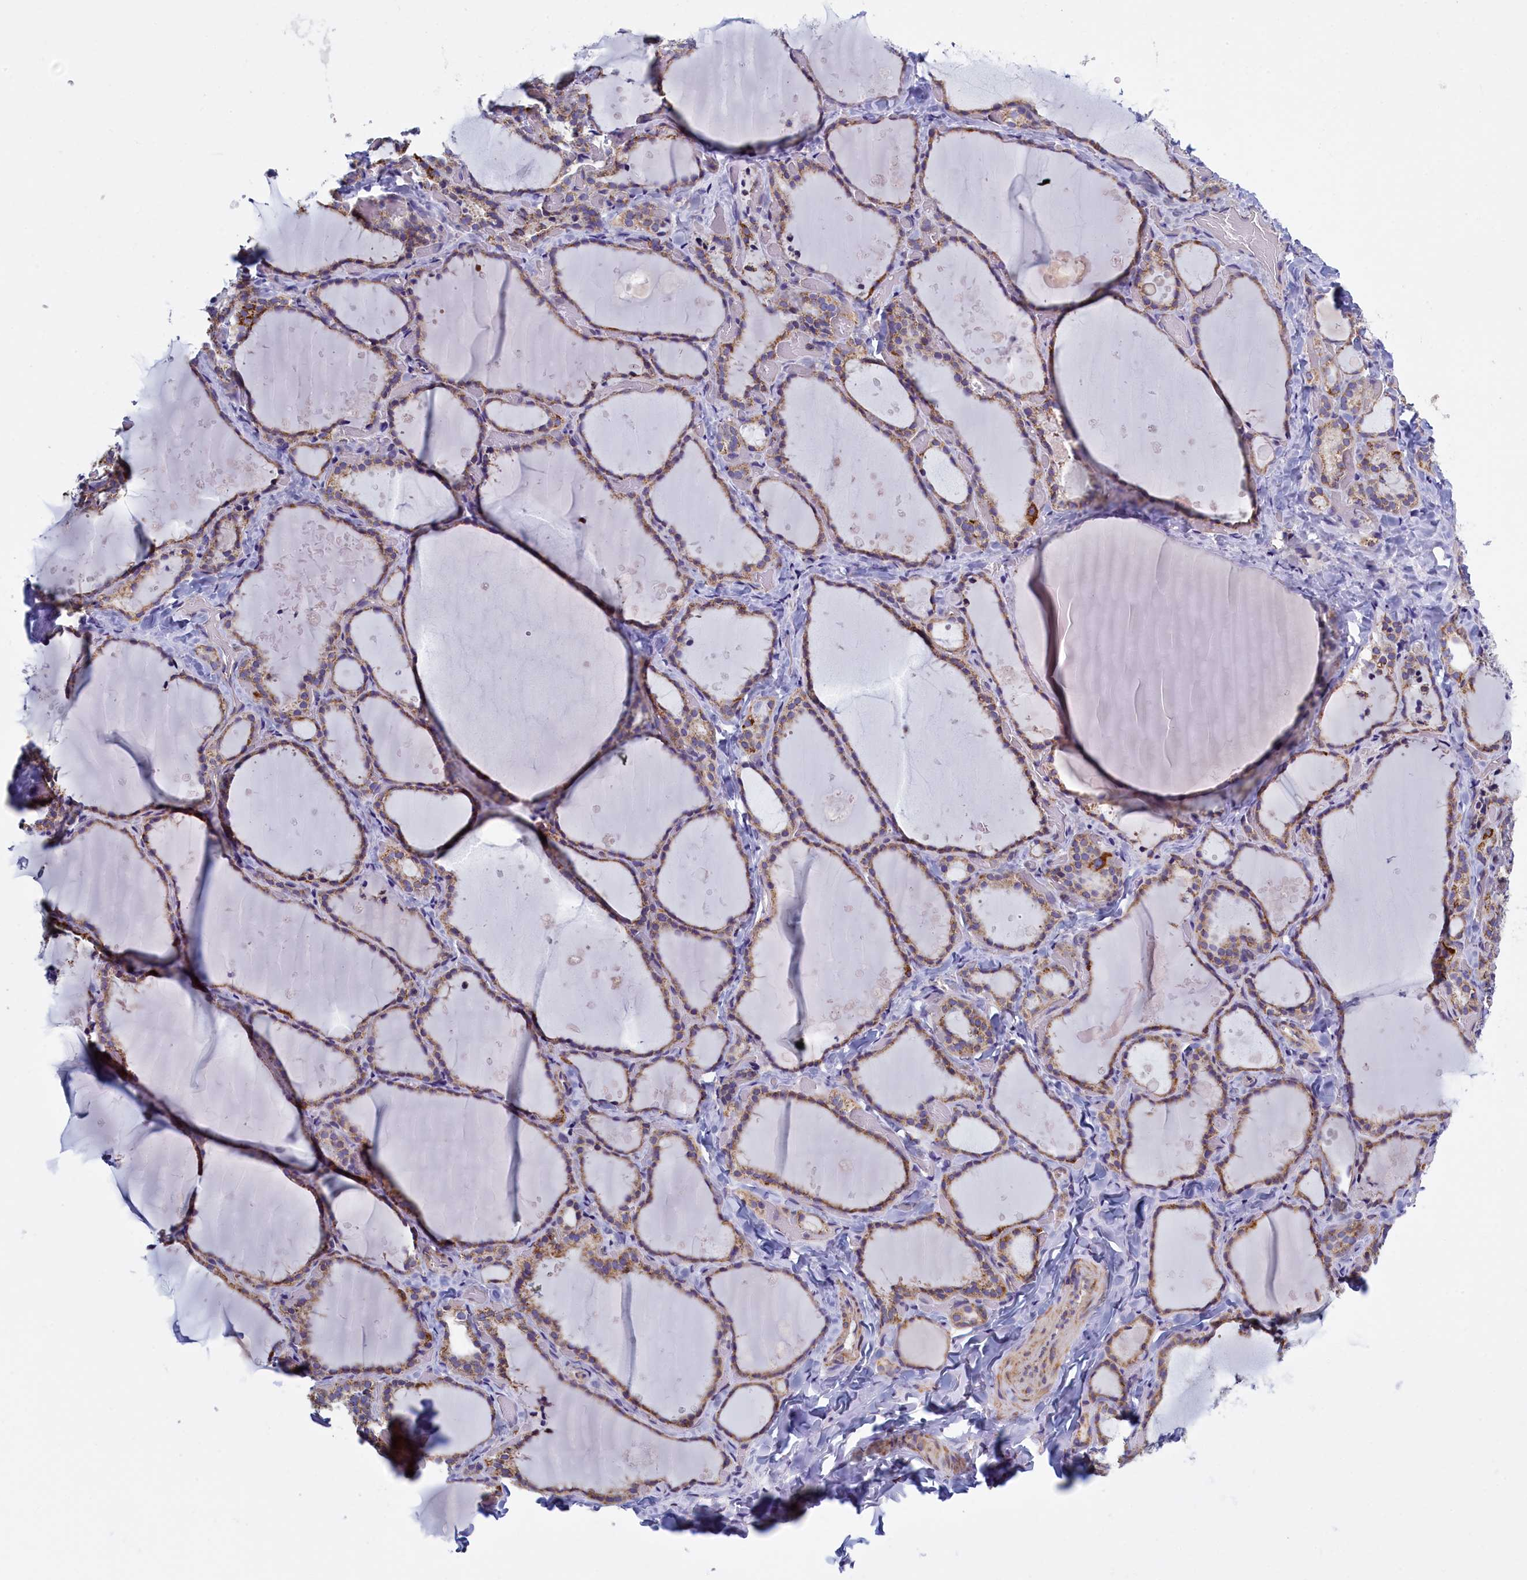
{"staining": {"intensity": "moderate", "quantity": ">75%", "location": "cytoplasmic/membranous"}, "tissue": "thyroid gland", "cell_type": "Glandular cells", "image_type": "normal", "snomed": [{"axis": "morphology", "description": "Normal tissue, NOS"}, {"axis": "topography", "description": "Thyroid gland"}], "caption": "Immunohistochemistry histopathology image of unremarkable human thyroid gland stained for a protein (brown), which demonstrates medium levels of moderate cytoplasmic/membranous positivity in about >75% of glandular cells.", "gene": "IFT122", "patient": {"sex": "female", "age": 44}}